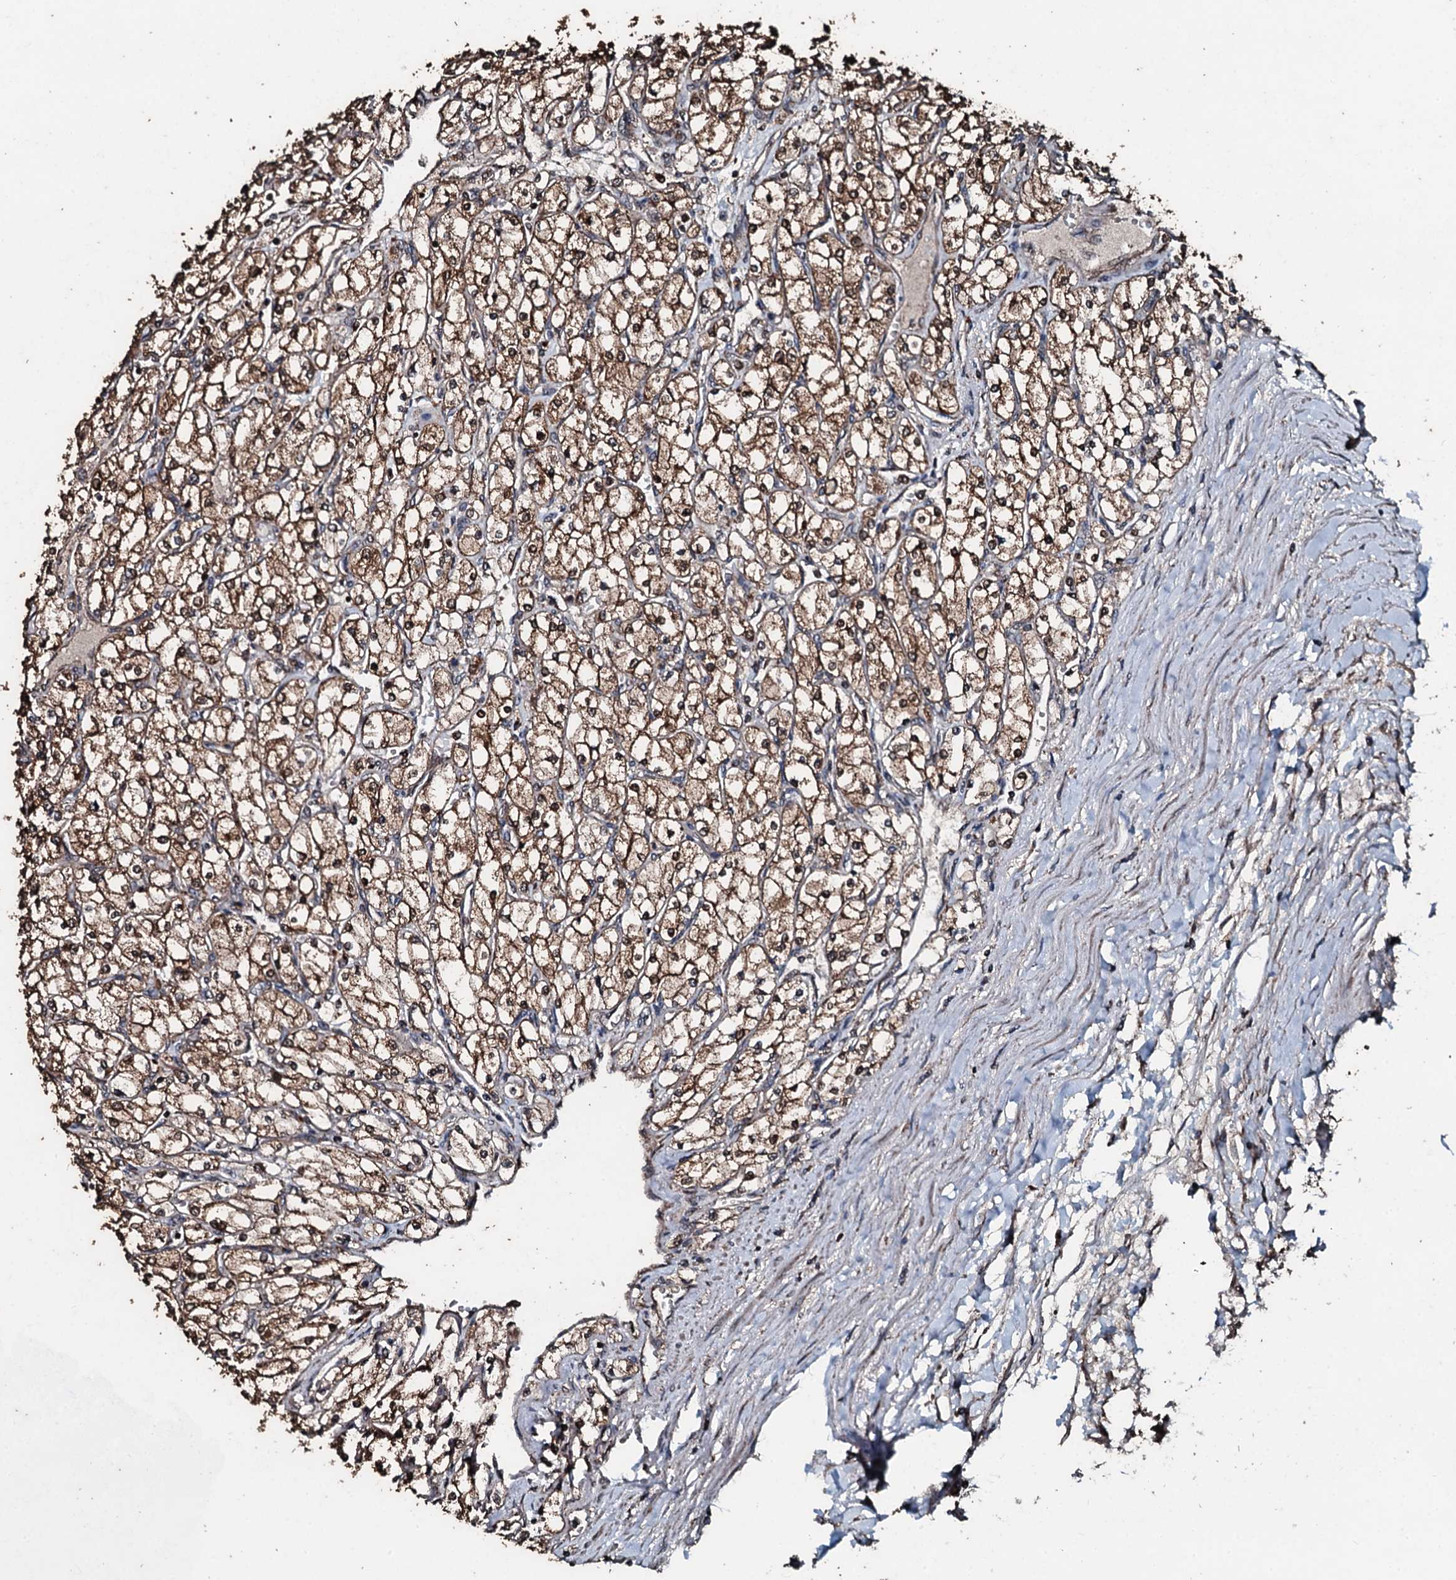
{"staining": {"intensity": "moderate", "quantity": ">75%", "location": "cytoplasmic/membranous"}, "tissue": "renal cancer", "cell_type": "Tumor cells", "image_type": "cancer", "snomed": [{"axis": "morphology", "description": "Adenocarcinoma, NOS"}, {"axis": "topography", "description": "Kidney"}], "caption": "Adenocarcinoma (renal) was stained to show a protein in brown. There is medium levels of moderate cytoplasmic/membranous positivity in about >75% of tumor cells.", "gene": "FAAP24", "patient": {"sex": "male", "age": 80}}